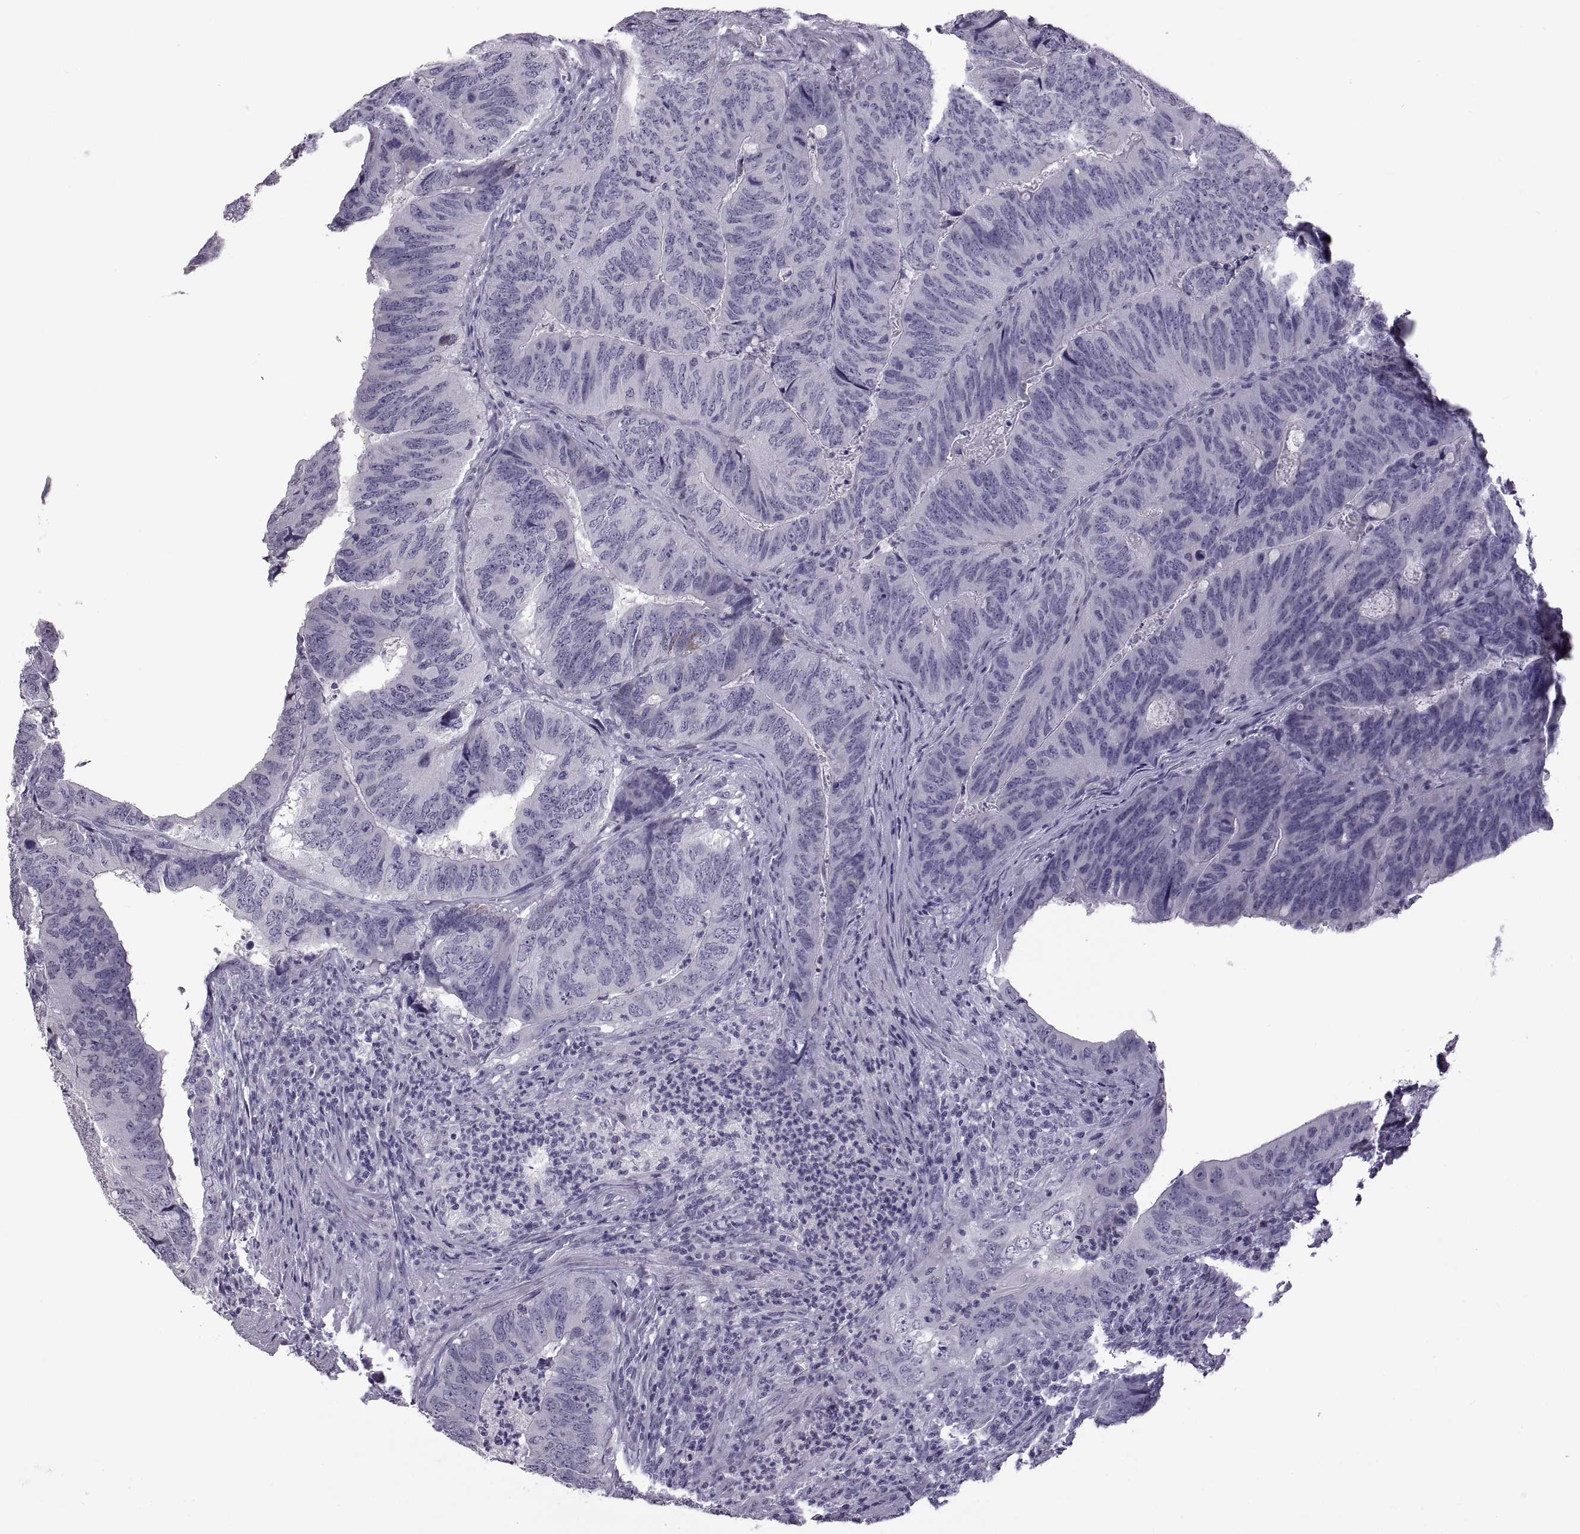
{"staining": {"intensity": "negative", "quantity": "none", "location": "none"}, "tissue": "colorectal cancer", "cell_type": "Tumor cells", "image_type": "cancer", "snomed": [{"axis": "morphology", "description": "Adenocarcinoma, NOS"}, {"axis": "topography", "description": "Colon"}], "caption": "Immunohistochemistry histopathology image of neoplastic tissue: human colorectal cancer (adenocarcinoma) stained with DAB shows no significant protein expression in tumor cells. (DAB immunohistochemistry (IHC) with hematoxylin counter stain).", "gene": "RDM1", "patient": {"sex": "male", "age": 79}}